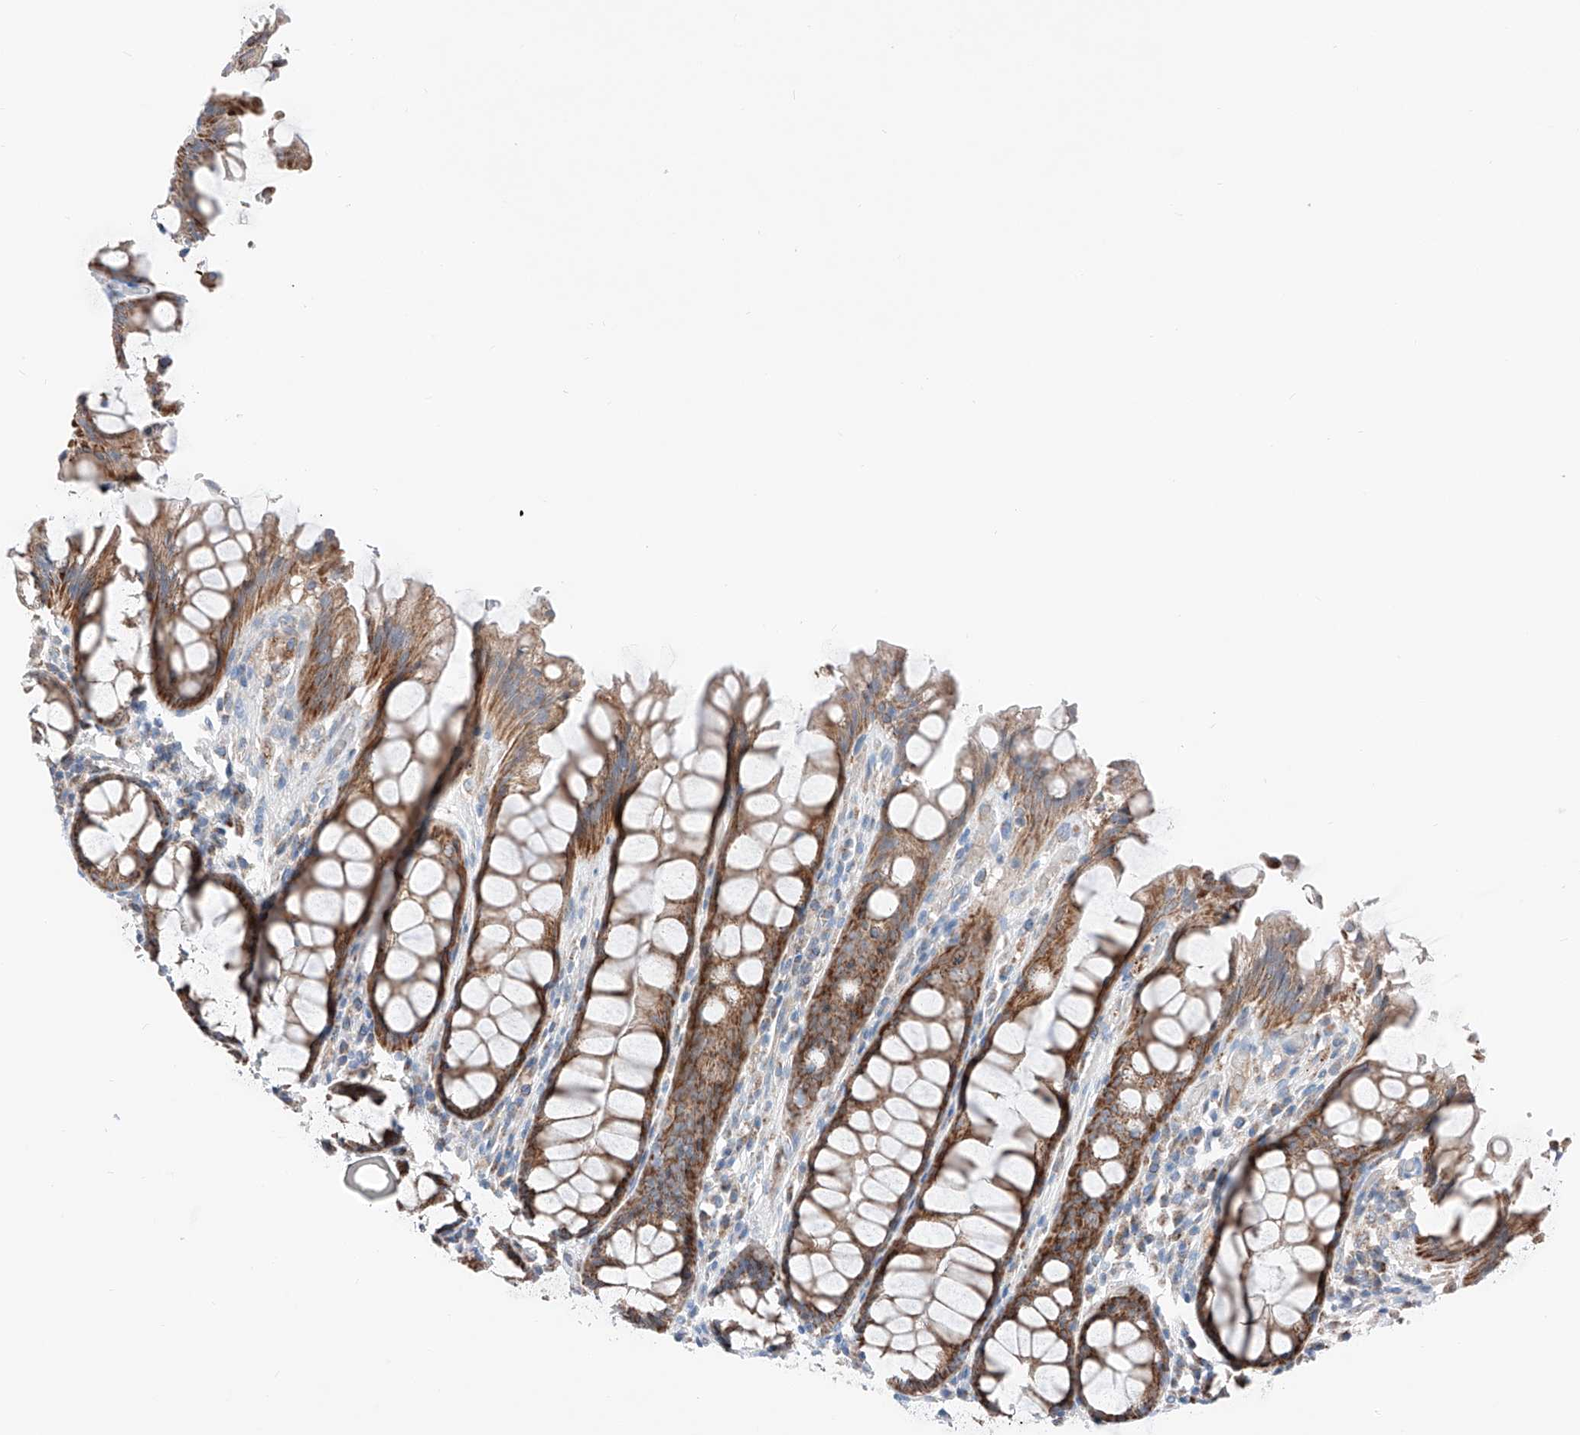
{"staining": {"intensity": "strong", "quantity": ">75%", "location": "cytoplasmic/membranous"}, "tissue": "rectum", "cell_type": "Glandular cells", "image_type": "normal", "snomed": [{"axis": "morphology", "description": "Normal tissue, NOS"}, {"axis": "topography", "description": "Rectum"}], "caption": "Immunohistochemical staining of normal rectum reveals high levels of strong cytoplasmic/membranous positivity in approximately >75% of glandular cells. Nuclei are stained in blue.", "gene": "MRAP", "patient": {"sex": "male", "age": 64}}